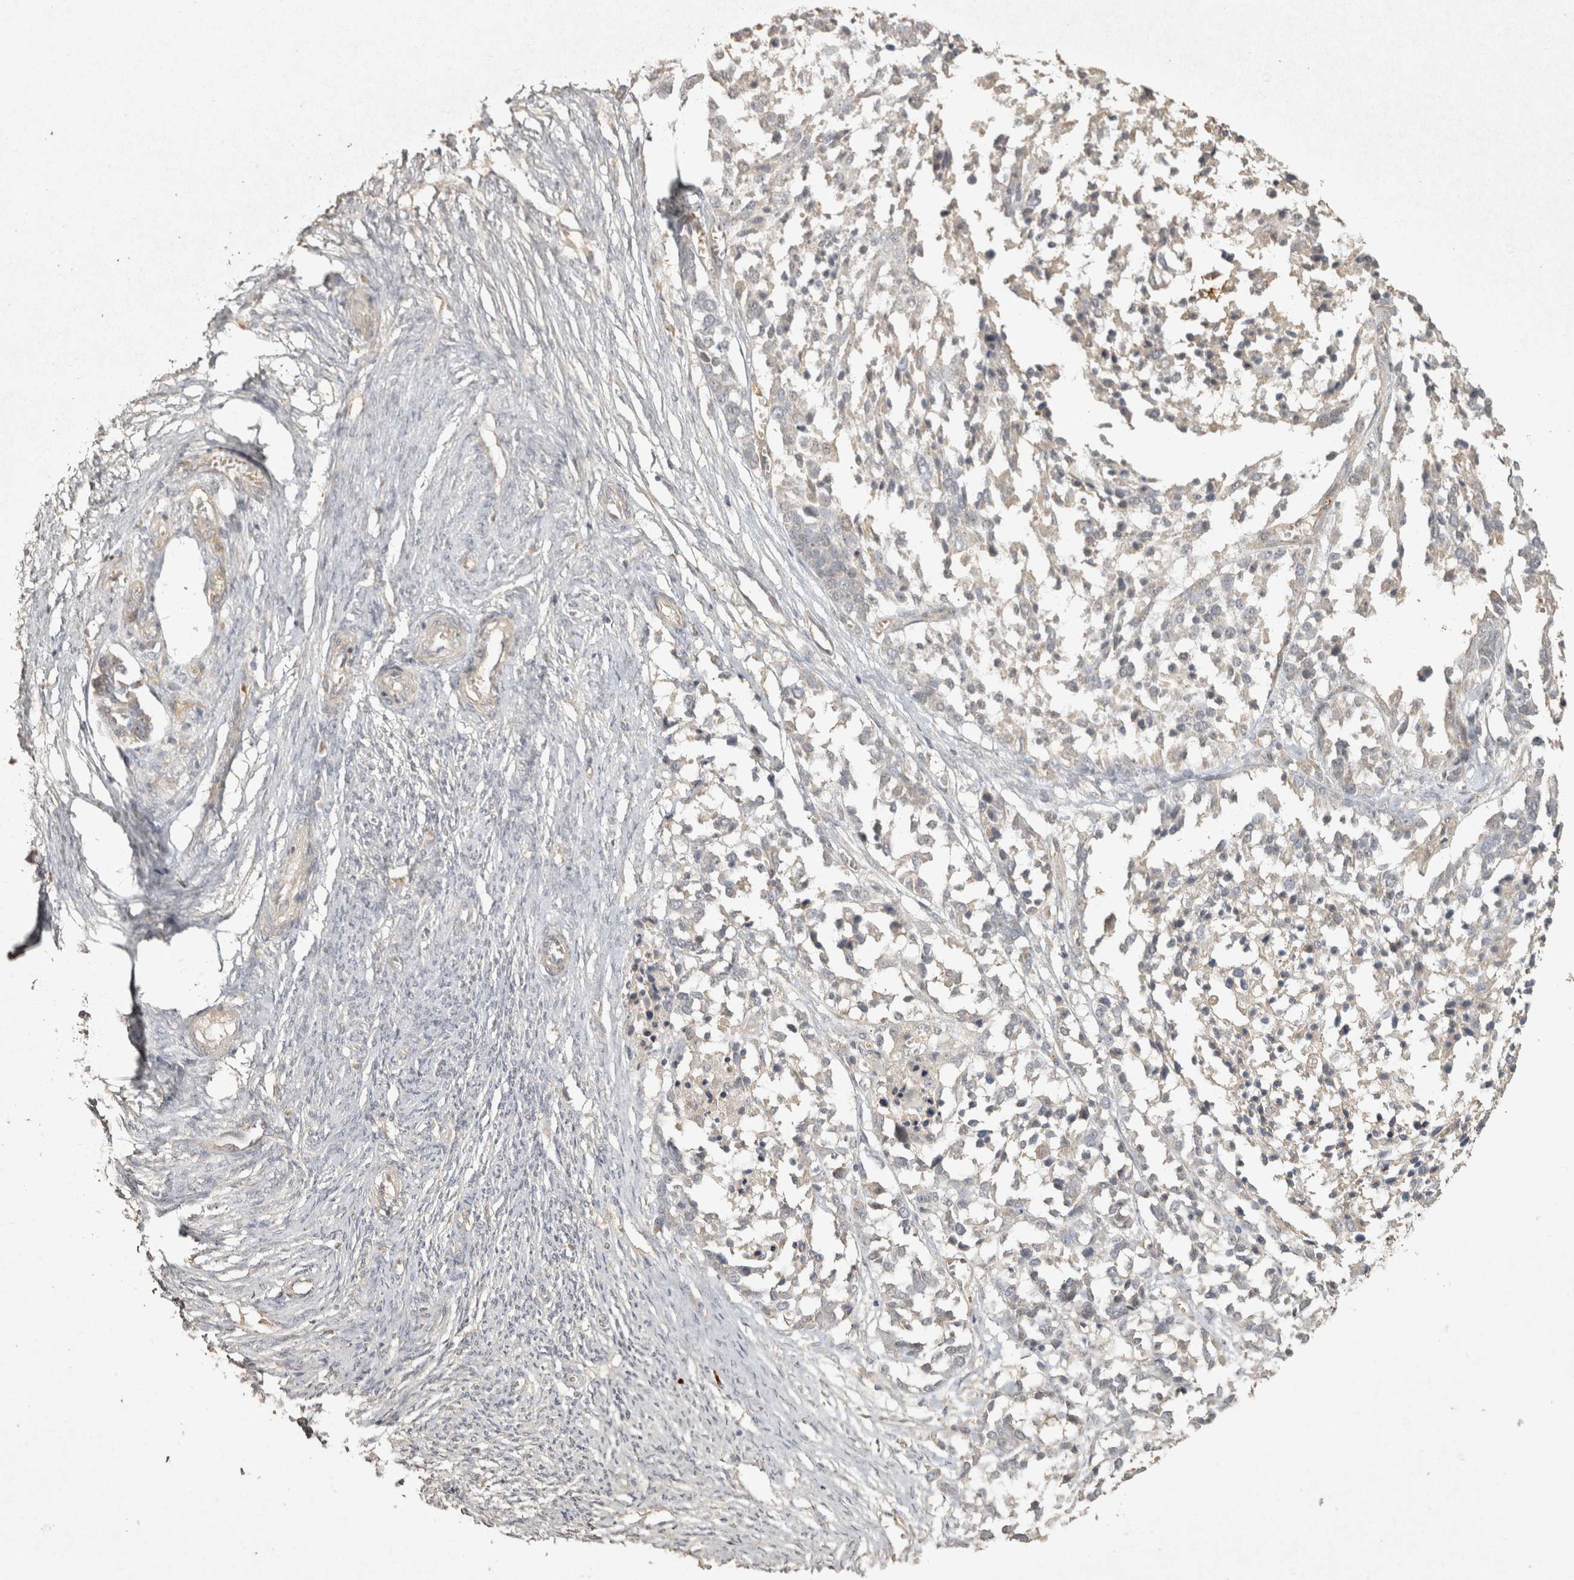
{"staining": {"intensity": "negative", "quantity": "none", "location": "none"}, "tissue": "ovarian cancer", "cell_type": "Tumor cells", "image_type": "cancer", "snomed": [{"axis": "morphology", "description": "Cystadenocarcinoma, serous, NOS"}, {"axis": "topography", "description": "Ovary"}], "caption": "DAB (3,3'-diaminobenzidine) immunohistochemical staining of ovarian cancer reveals no significant expression in tumor cells. Brightfield microscopy of IHC stained with DAB (brown) and hematoxylin (blue), captured at high magnification.", "gene": "OSTN", "patient": {"sex": "female", "age": 44}}